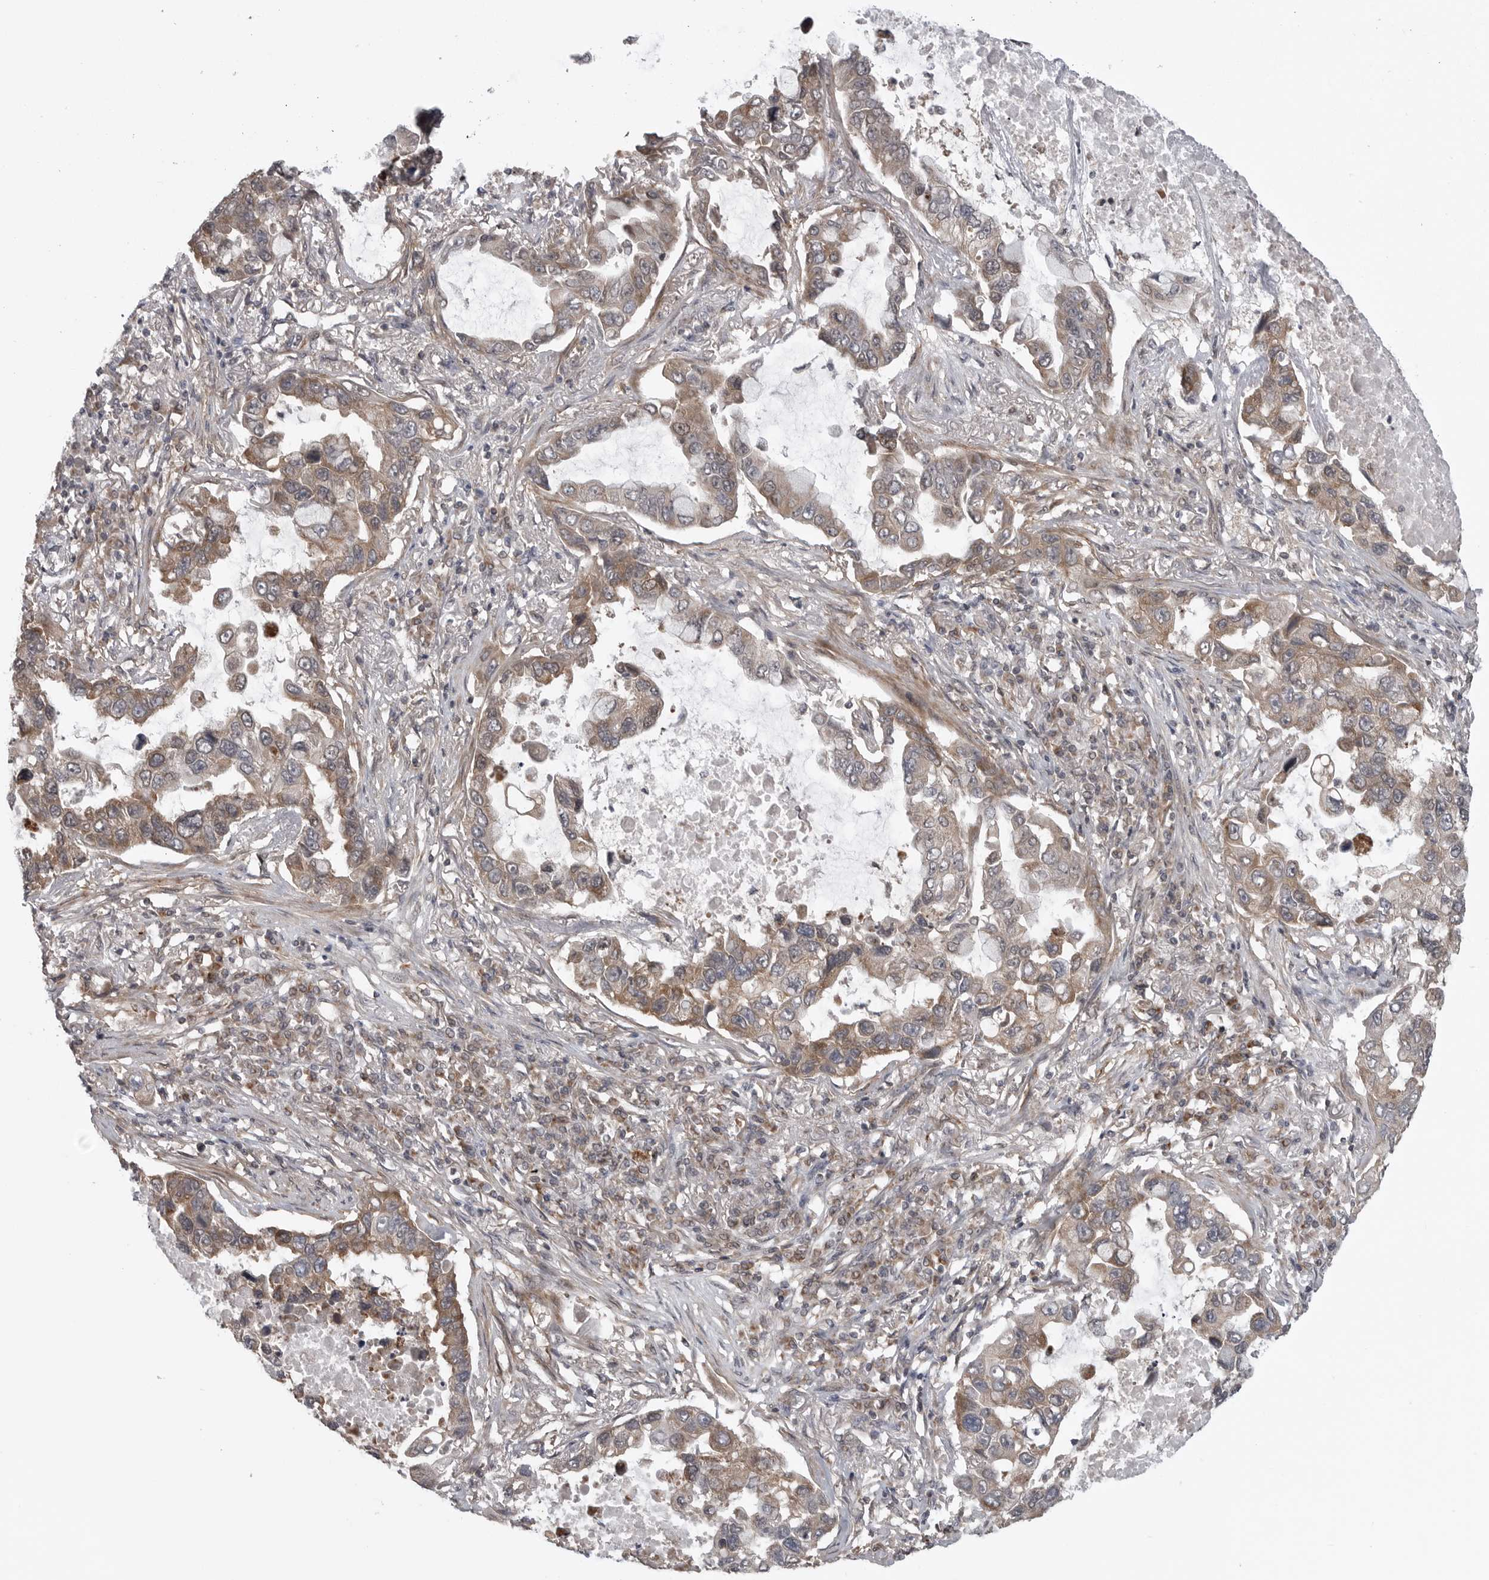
{"staining": {"intensity": "moderate", "quantity": ">75%", "location": "cytoplasmic/membranous"}, "tissue": "lung cancer", "cell_type": "Tumor cells", "image_type": "cancer", "snomed": [{"axis": "morphology", "description": "Adenocarcinoma, NOS"}, {"axis": "topography", "description": "Lung"}], "caption": "Protein staining of lung cancer (adenocarcinoma) tissue demonstrates moderate cytoplasmic/membranous expression in approximately >75% of tumor cells.", "gene": "FAAP100", "patient": {"sex": "male", "age": 64}}